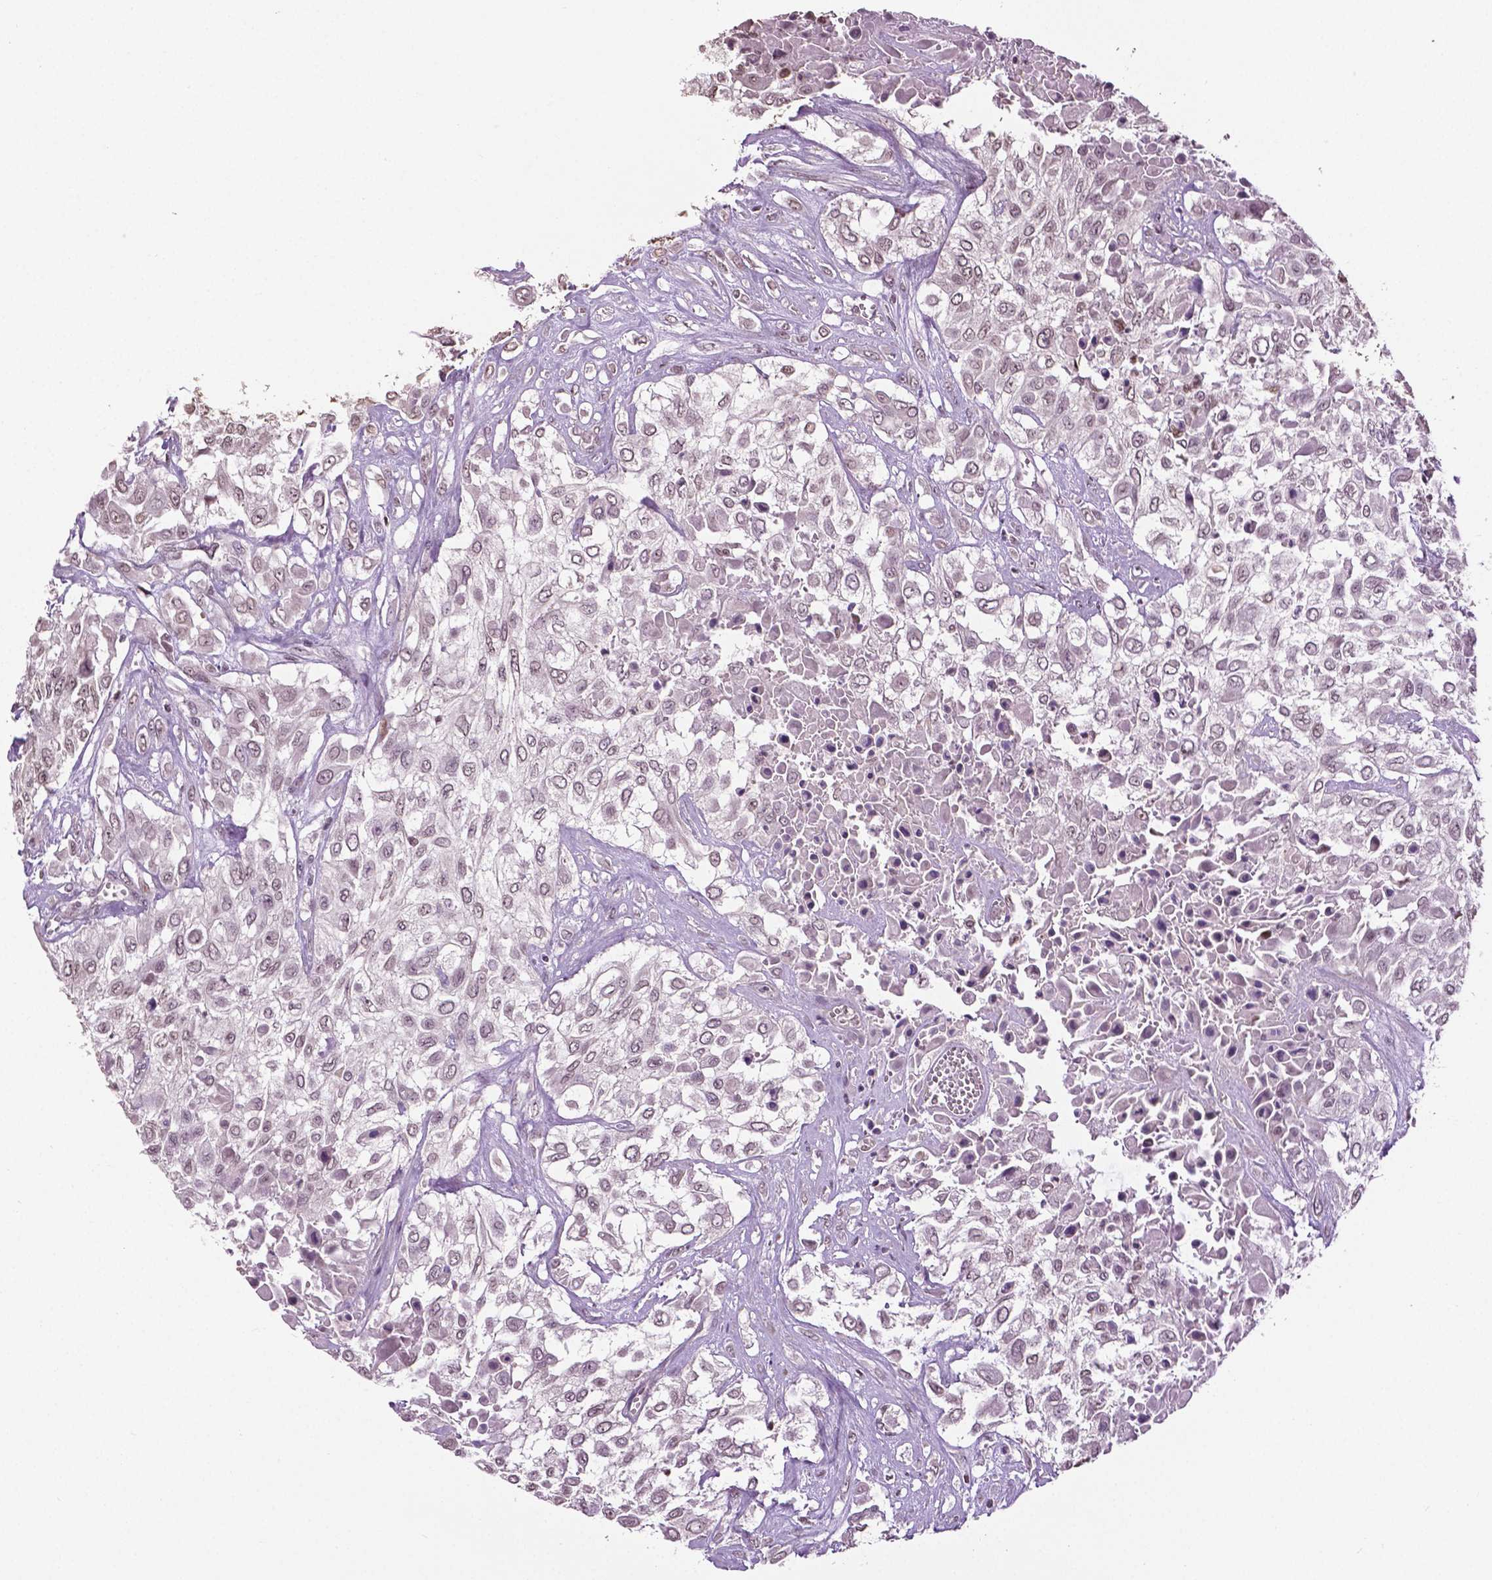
{"staining": {"intensity": "weak", "quantity": ">75%", "location": "nuclear"}, "tissue": "urothelial cancer", "cell_type": "Tumor cells", "image_type": "cancer", "snomed": [{"axis": "morphology", "description": "Urothelial carcinoma, High grade"}, {"axis": "topography", "description": "Urinary bladder"}], "caption": "Urothelial cancer stained for a protein demonstrates weak nuclear positivity in tumor cells.", "gene": "DLX5", "patient": {"sex": "male", "age": 57}}